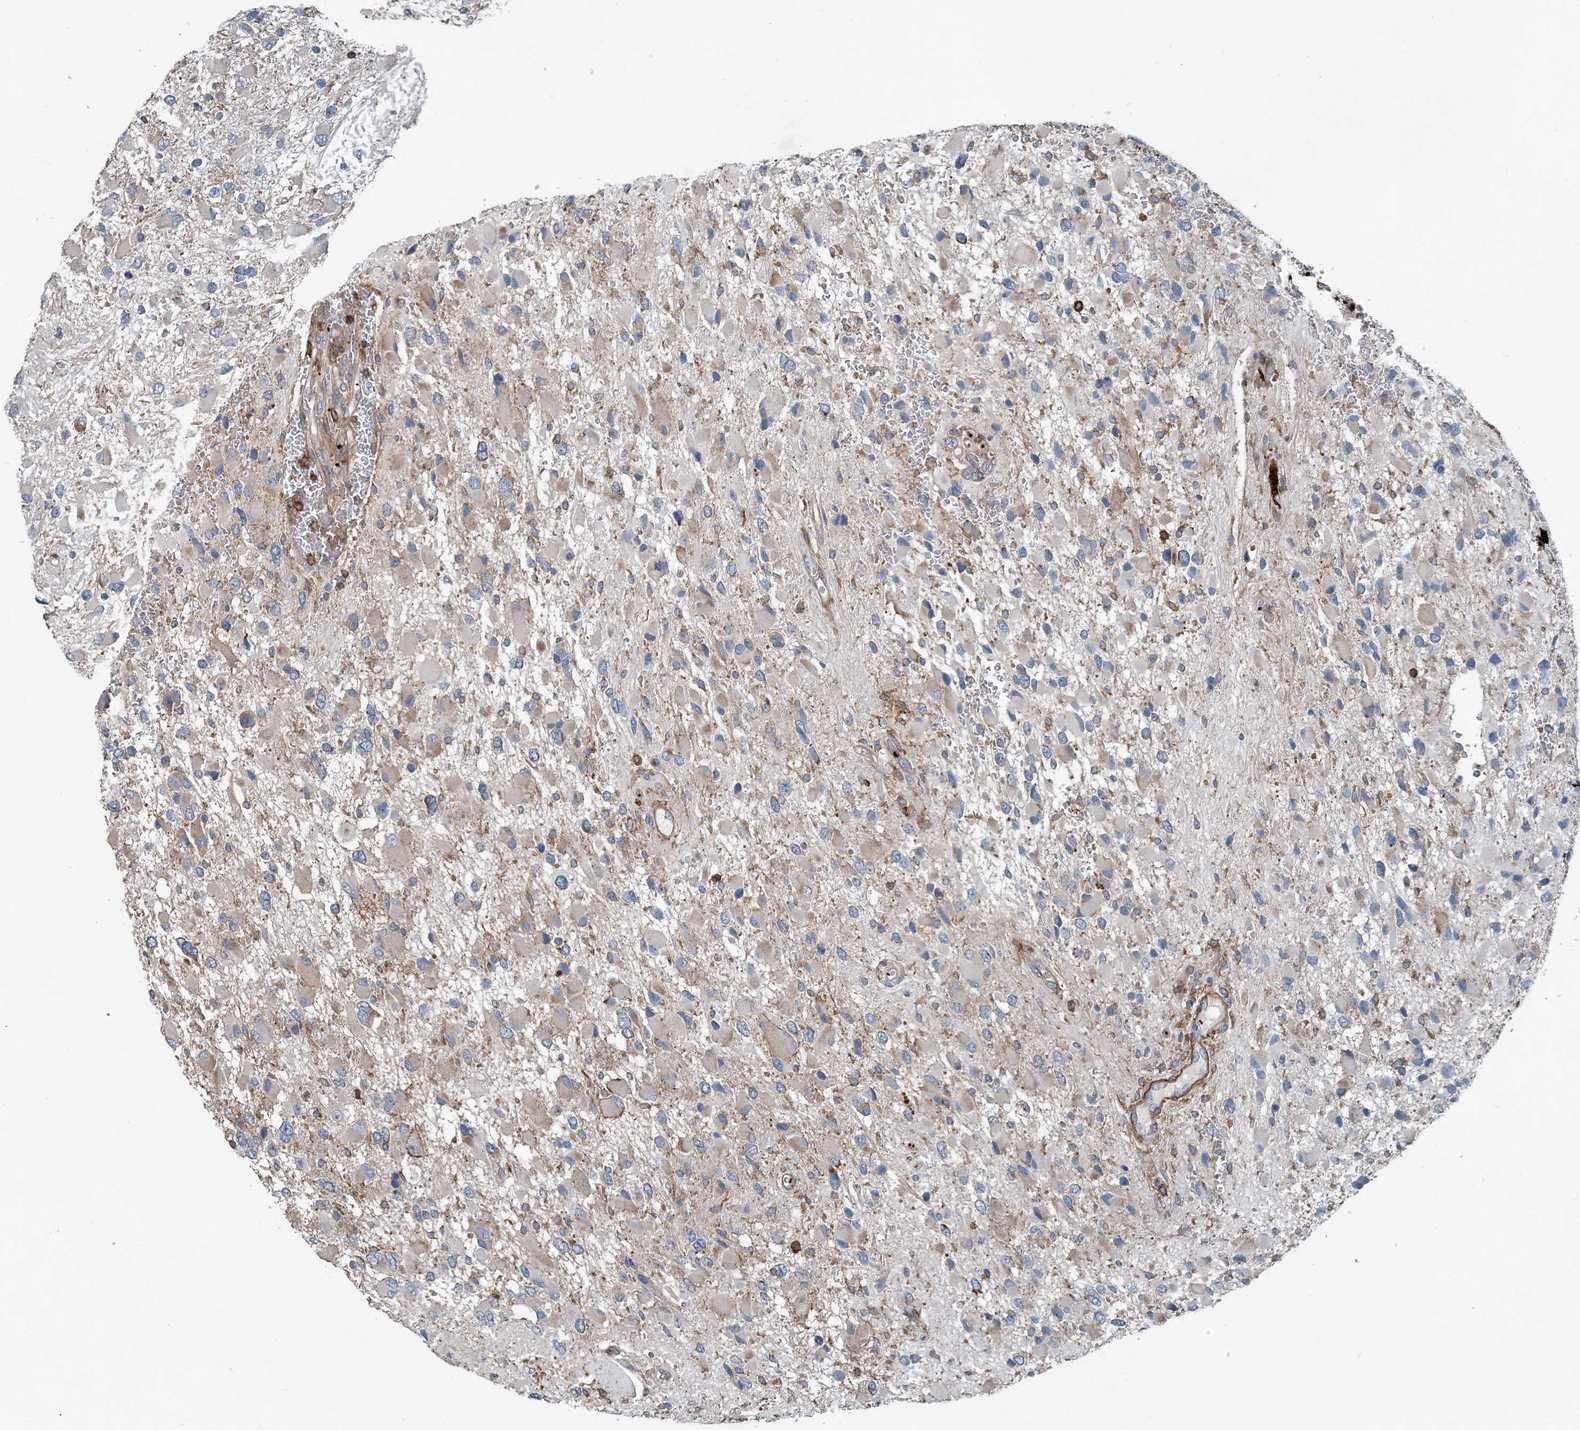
{"staining": {"intensity": "negative", "quantity": "none", "location": "none"}, "tissue": "glioma", "cell_type": "Tumor cells", "image_type": "cancer", "snomed": [{"axis": "morphology", "description": "Glioma, malignant, High grade"}, {"axis": "topography", "description": "Brain"}], "caption": "Immunohistochemistry histopathology image of neoplastic tissue: glioma stained with DAB exhibits no significant protein positivity in tumor cells.", "gene": "DGUOK", "patient": {"sex": "male", "age": 53}}